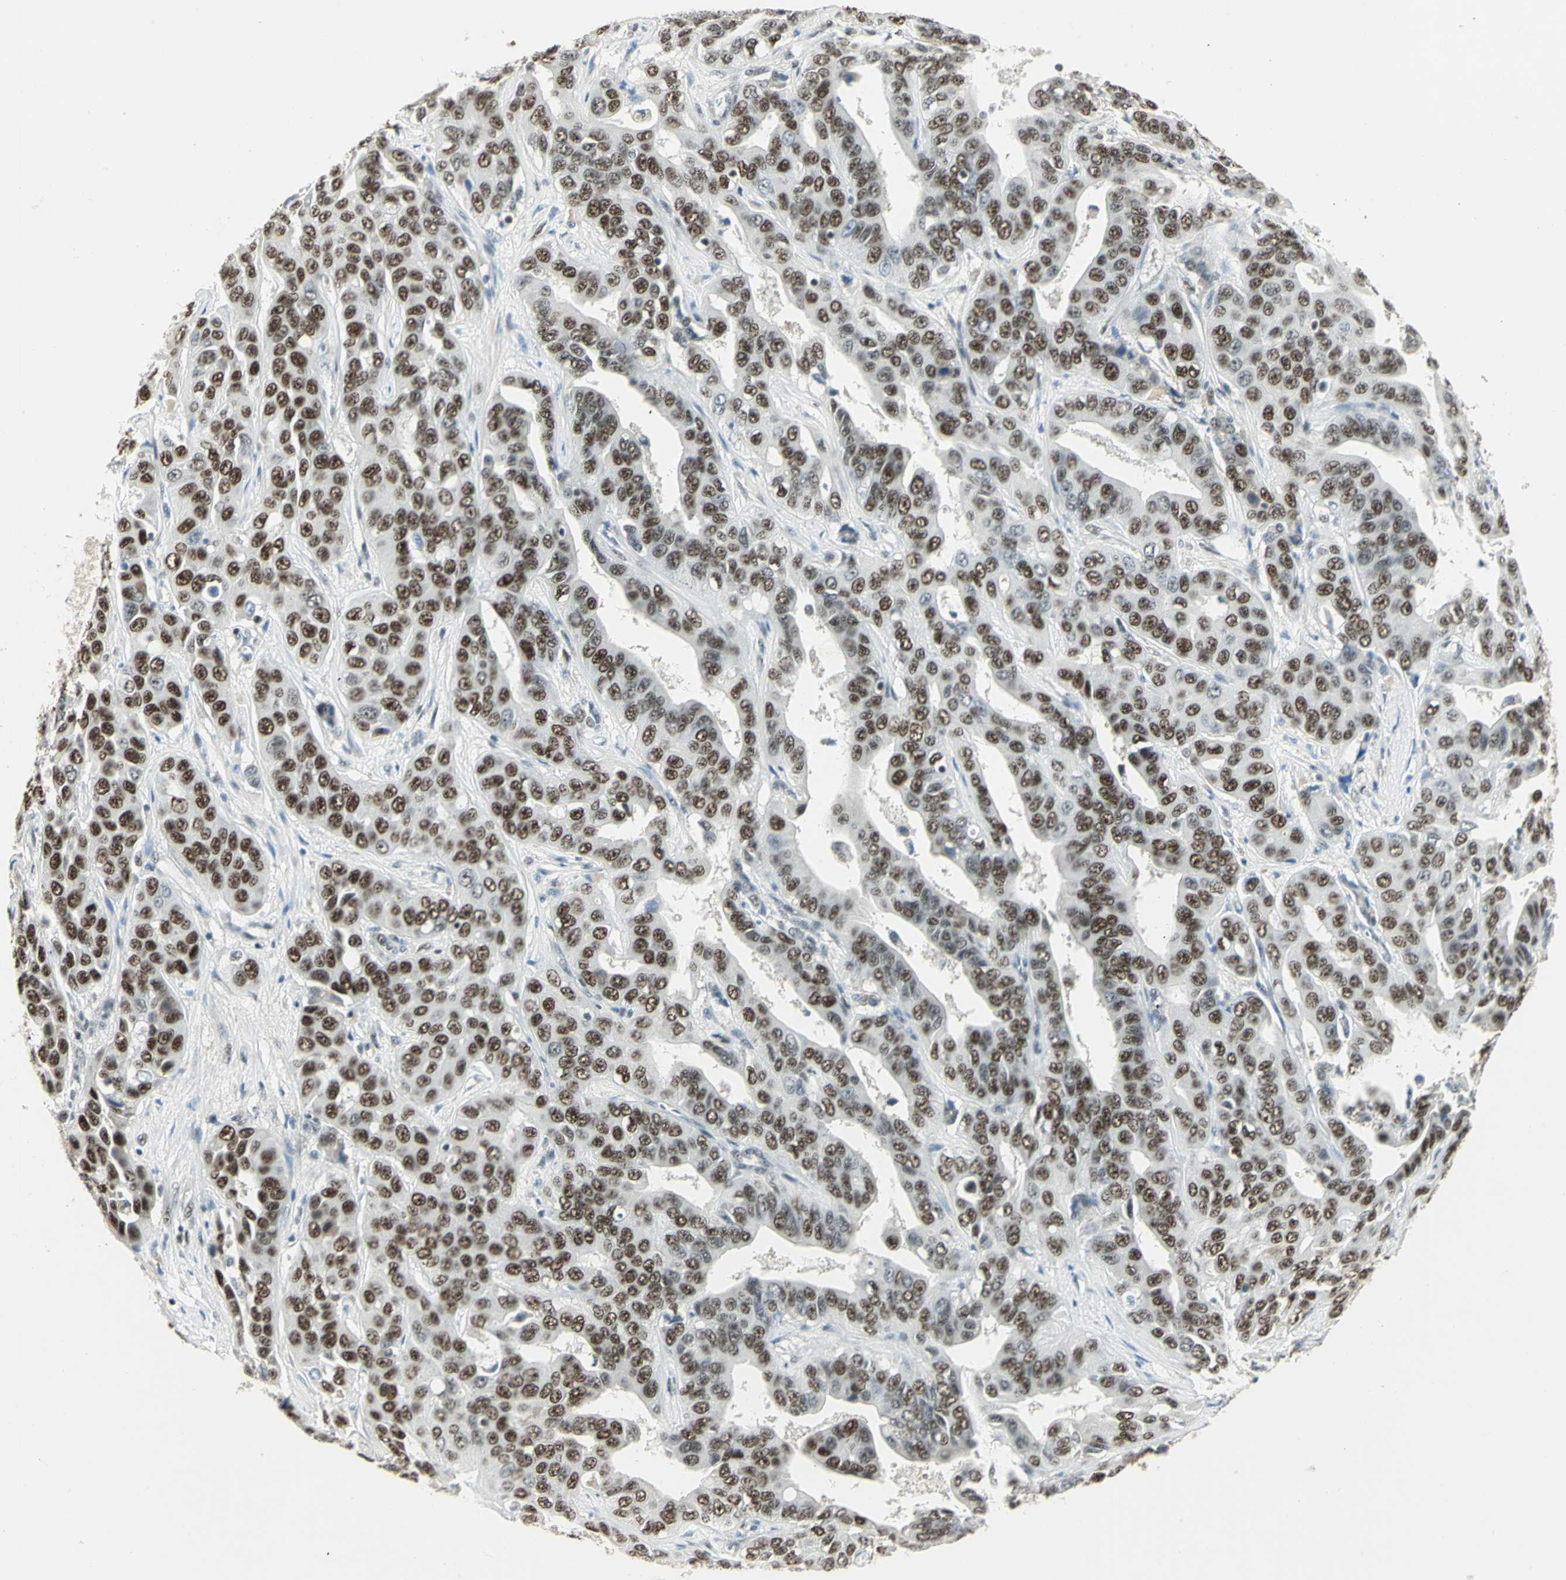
{"staining": {"intensity": "moderate", "quantity": ">75%", "location": "nuclear"}, "tissue": "liver cancer", "cell_type": "Tumor cells", "image_type": "cancer", "snomed": [{"axis": "morphology", "description": "Cholangiocarcinoma"}, {"axis": "topography", "description": "Liver"}], "caption": "Protein staining of liver cancer tissue displays moderate nuclear expression in approximately >75% of tumor cells.", "gene": "CCNT1", "patient": {"sex": "female", "age": 52}}